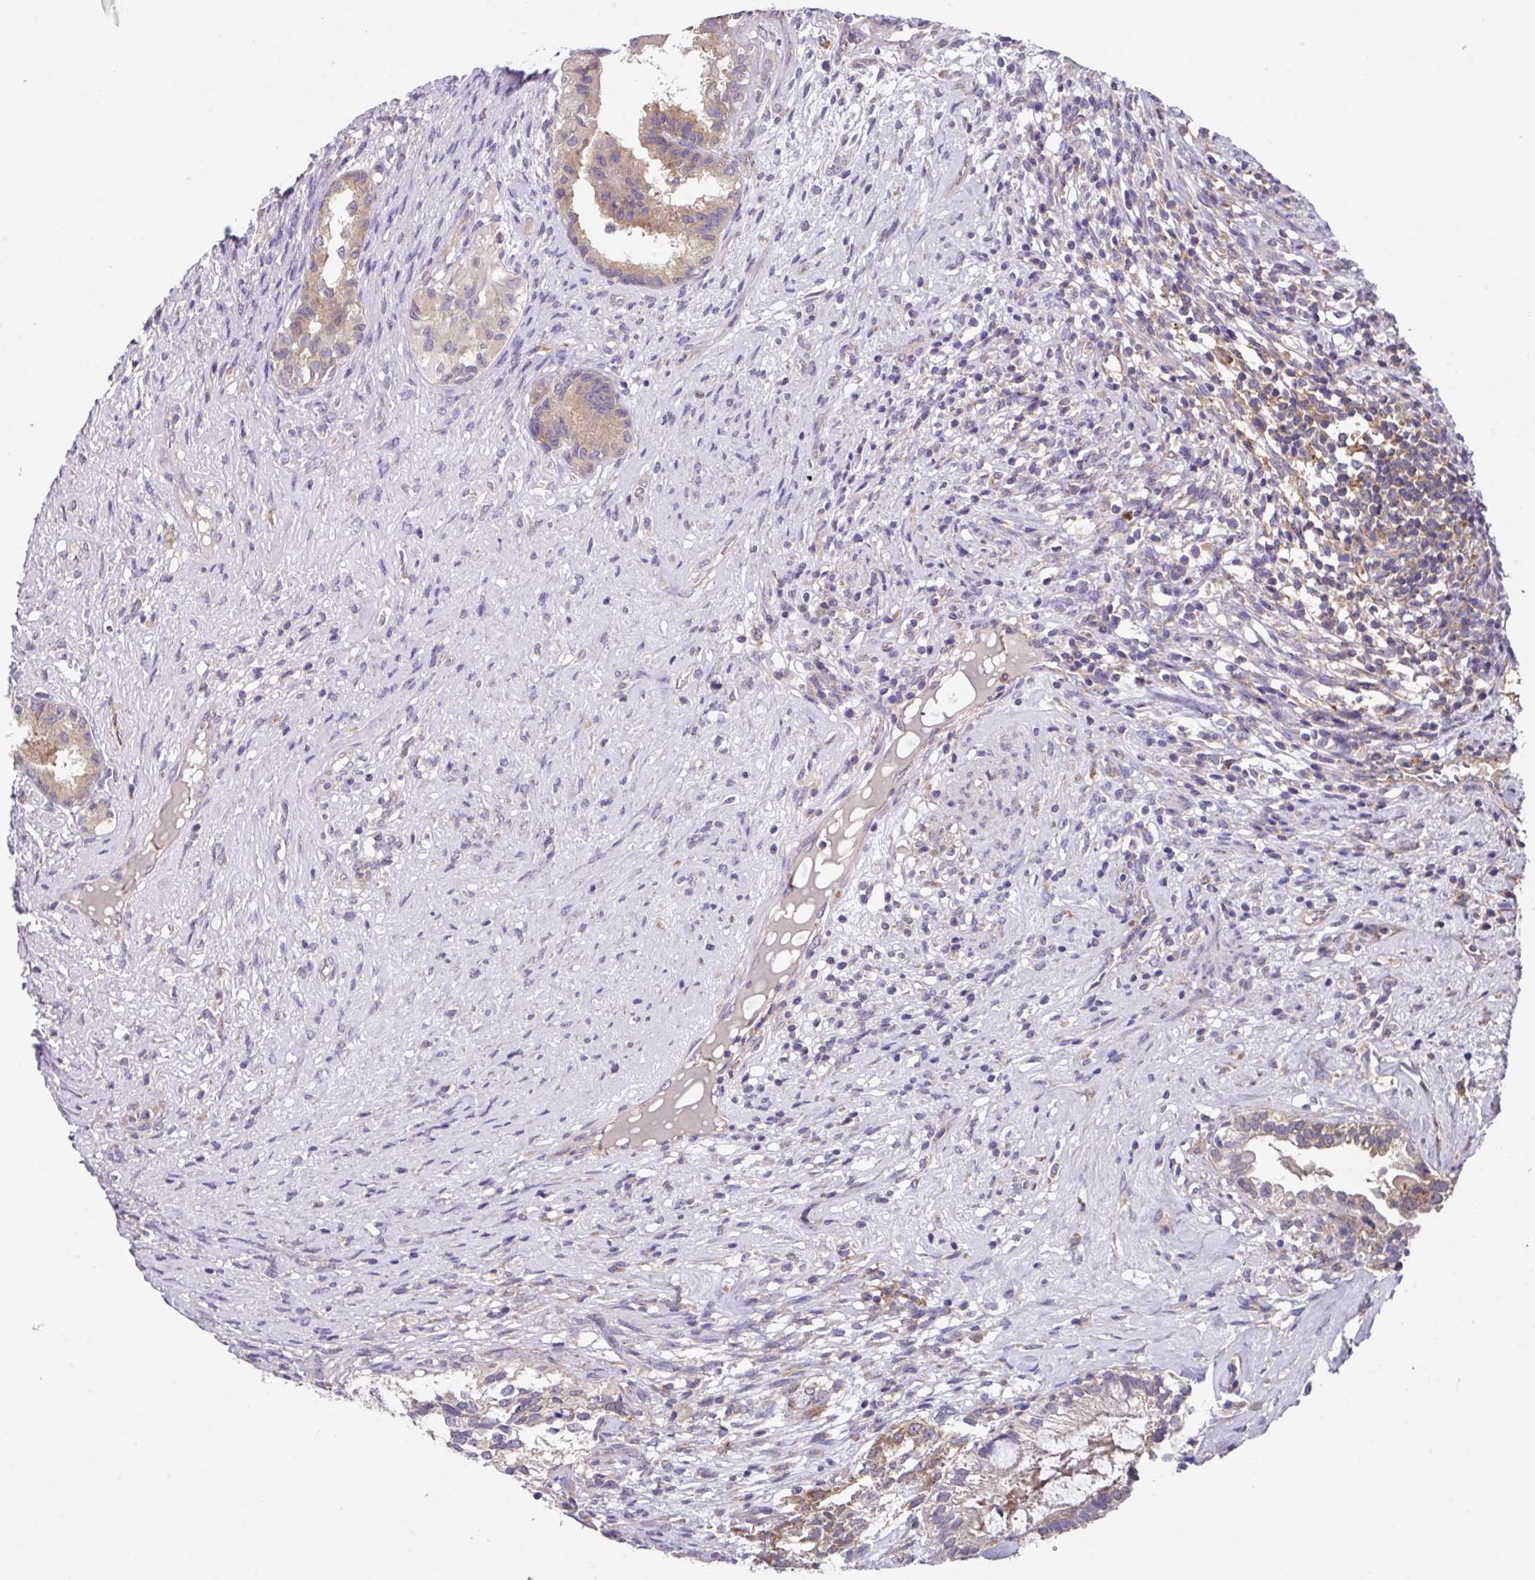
{"staining": {"intensity": "moderate", "quantity": "<25%", "location": "cytoplasmic/membranous"}, "tissue": "testis cancer", "cell_type": "Tumor cells", "image_type": "cancer", "snomed": [{"axis": "morphology", "description": "Seminoma, NOS"}, {"axis": "morphology", "description": "Carcinoma, Embryonal, NOS"}, {"axis": "topography", "description": "Testis"}], "caption": "Testis cancer (seminoma) stained with a brown dye displays moderate cytoplasmic/membranous positive positivity in about <25% of tumor cells.", "gene": "EIF4B", "patient": {"sex": "male", "age": 41}}